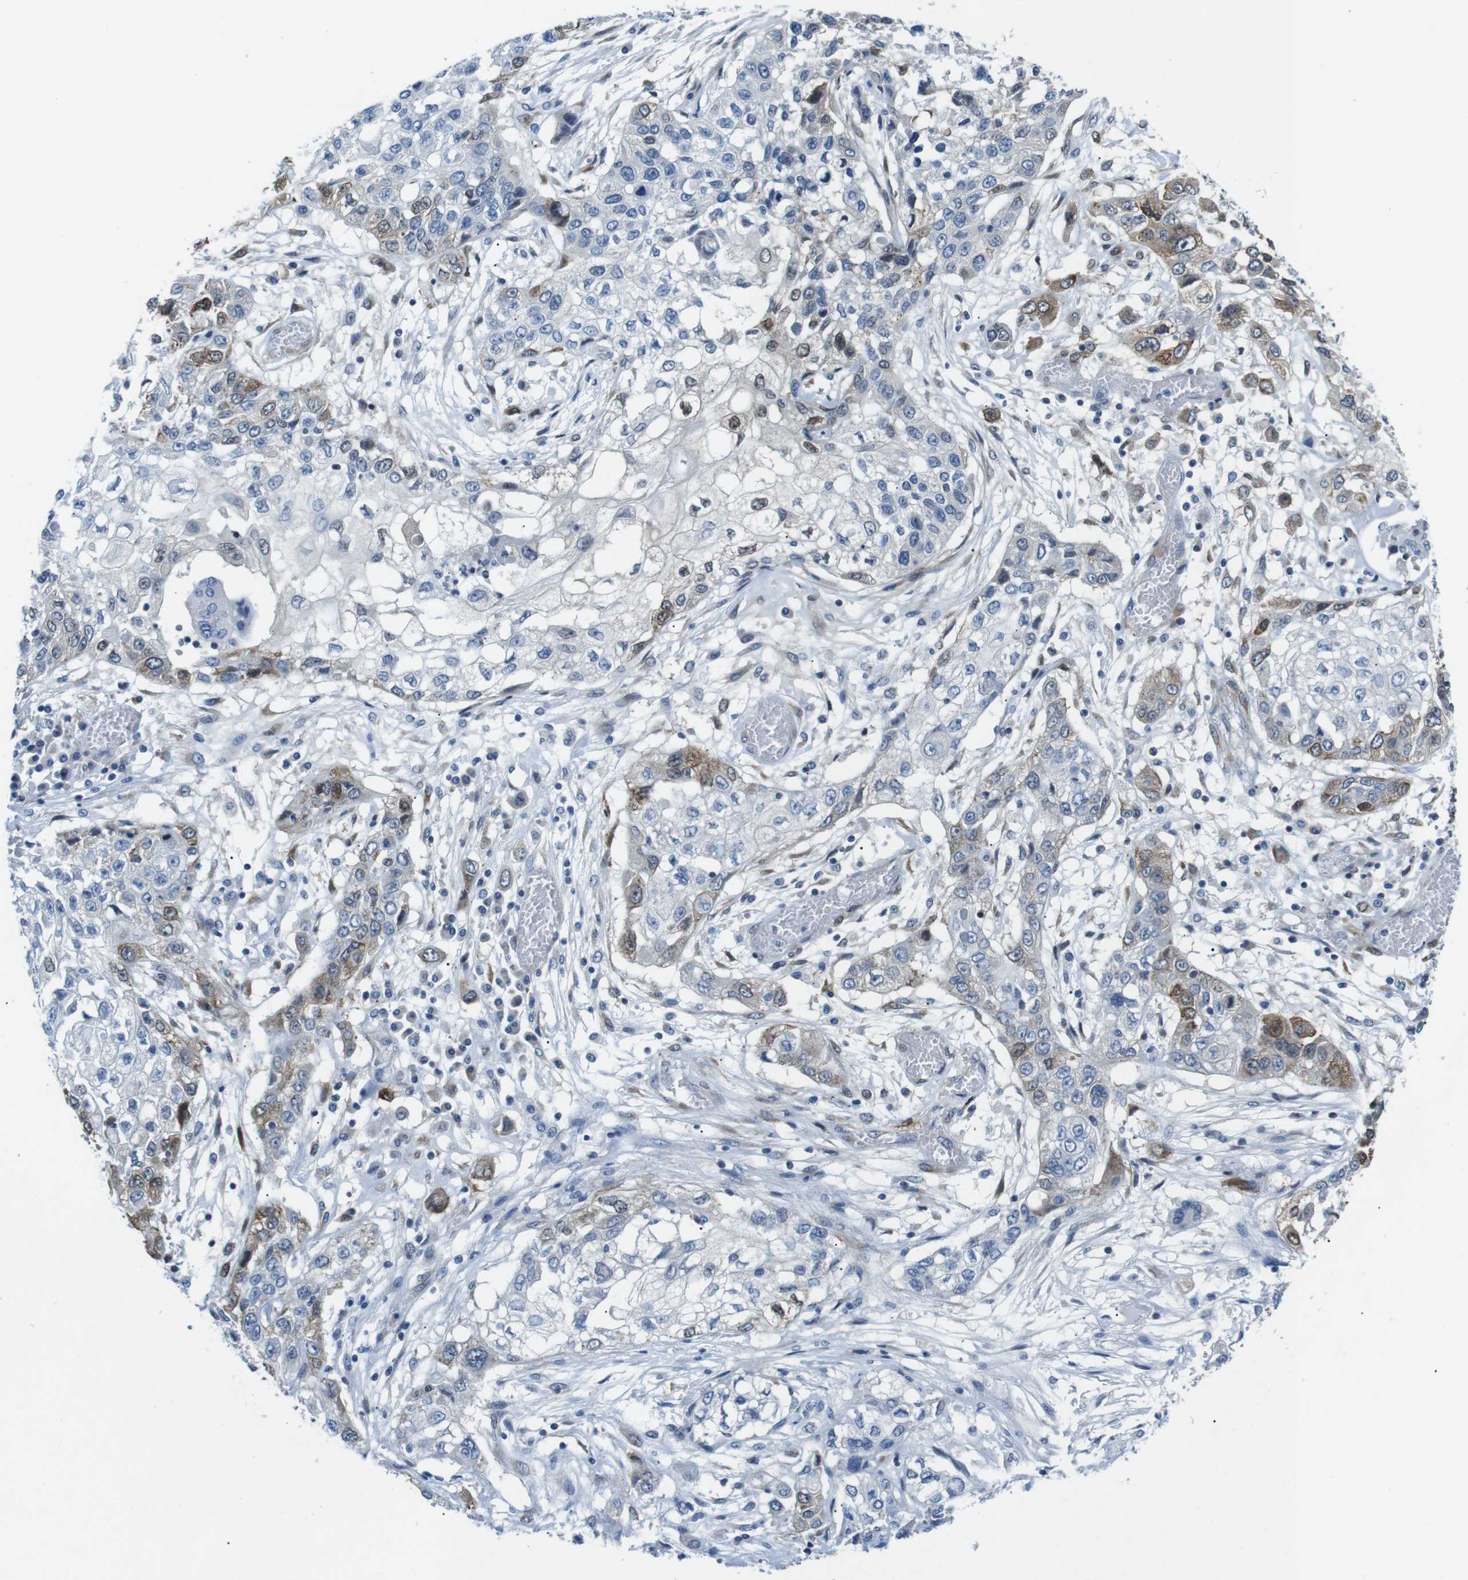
{"staining": {"intensity": "moderate", "quantity": "<25%", "location": "cytoplasmic/membranous"}, "tissue": "lung cancer", "cell_type": "Tumor cells", "image_type": "cancer", "snomed": [{"axis": "morphology", "description": "Squamous cell carcinoma, NOS"}, {"axis": "topography", "description": "Lung"}], "caption": "Immunohistochemistry (IHC) histopathology image of neoplastic tissue: human squamous cell carcinoma (lung) stained using immunohistochemistry (IHC) shows low levels of moderate protein expression localized specifically in the cytoplasmic/membranous of tumor cells, appearing as a cytoplasmic/membranous brown color.", "gene": "PHLDA1", "patient": {"sex": "male", "age": 71}}